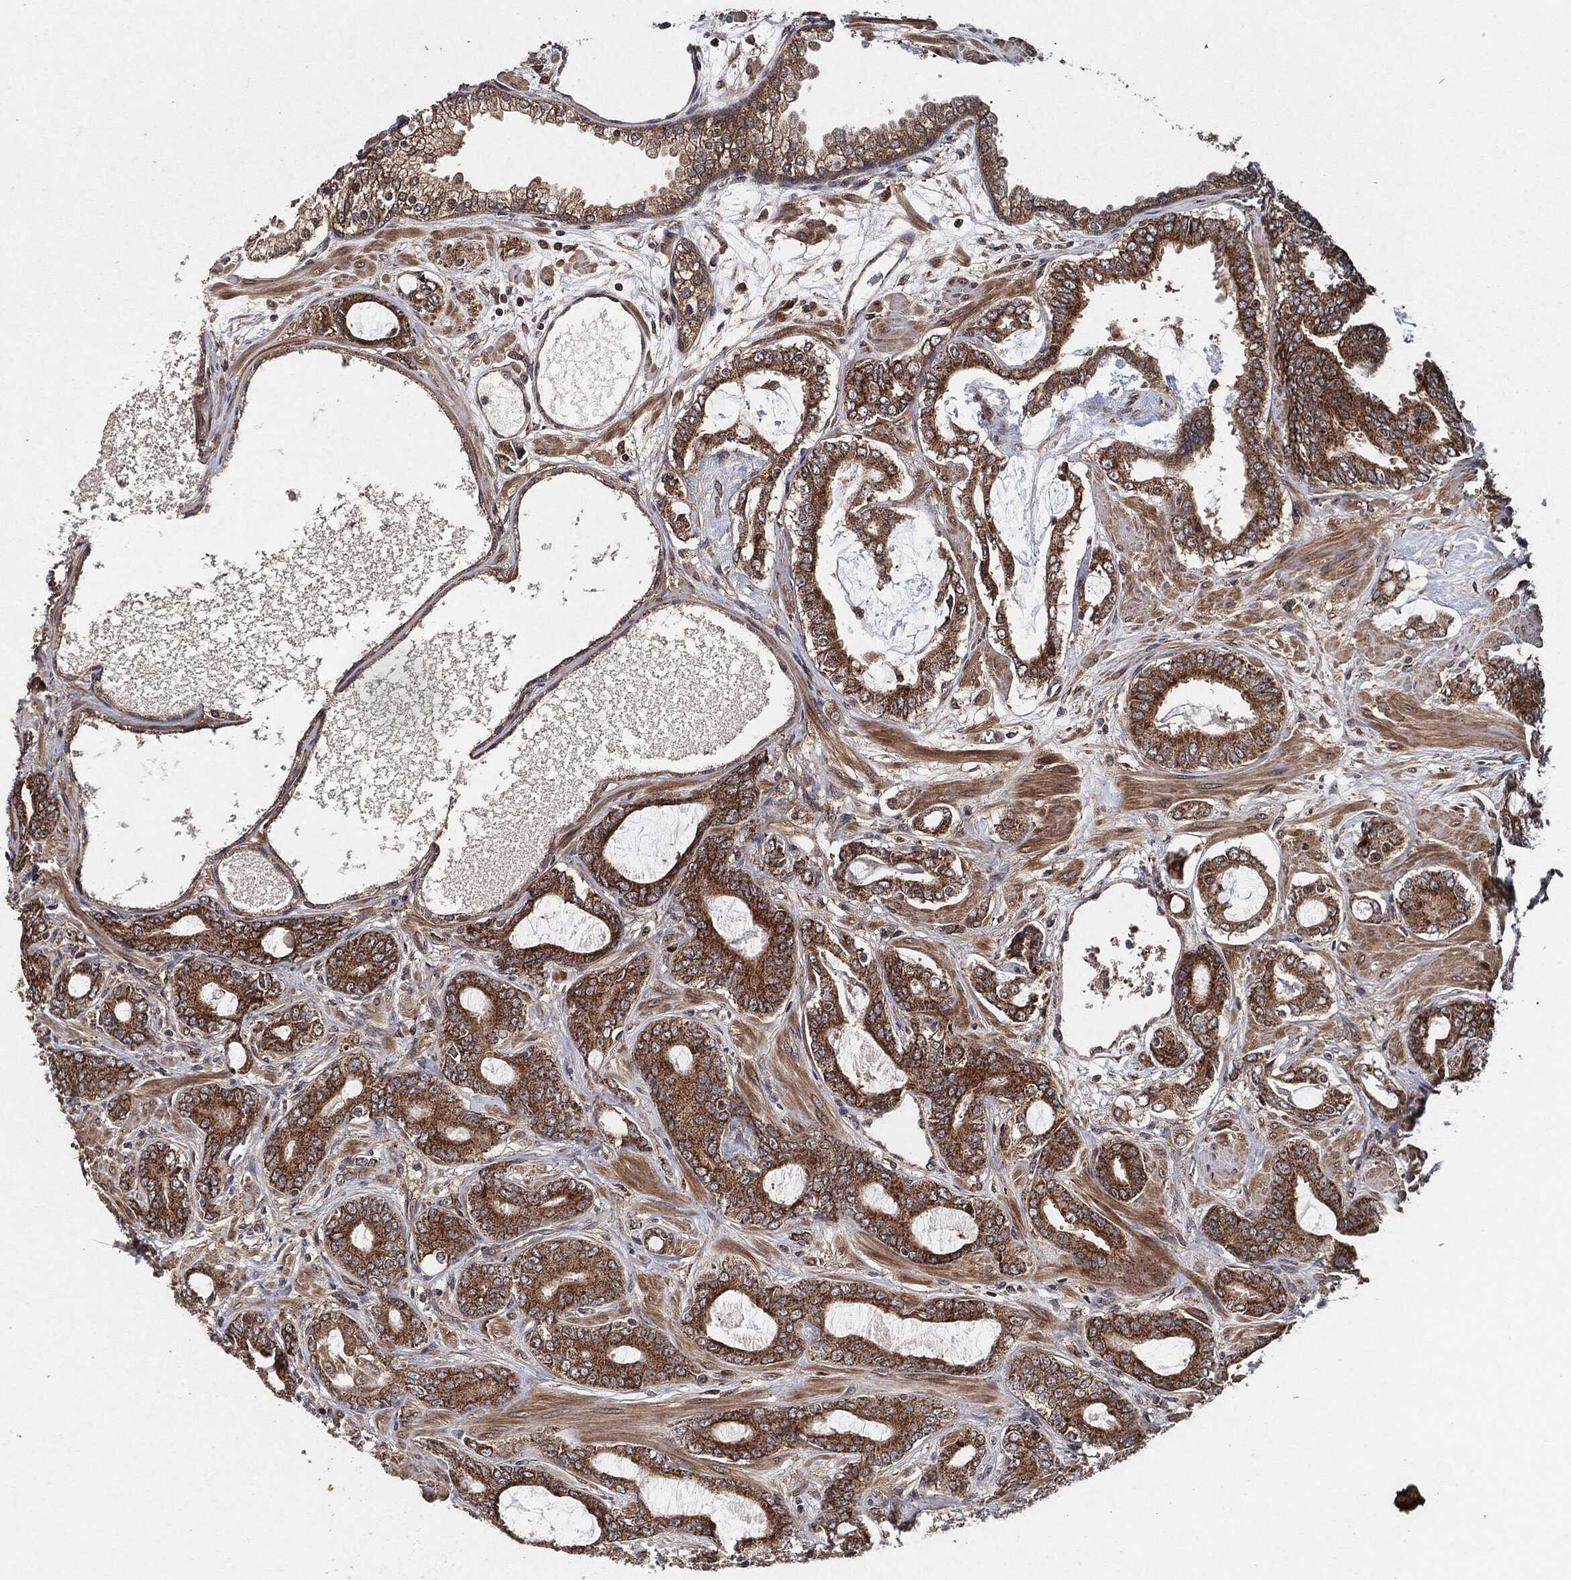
{"staining": {"intensity": "strong", "quantity": ">75%", "location": "cytoplasmic/membranous"}, "tissue": "prostate cancer", "cell_type": "Tumor cells", "image_type": "cancer", "snomed": [{"axis": "morphology", "description": "Adenocarcinoma, NOS"}, {"axis": "topography", "description": "Prostate"}], "caption": "The micrograph demonstrates immunohistochemical staining of prostate cancer. There is strong cytoplasmic/membranous expression is present in about >75% of tumor cells. (Stains: DAB (3,3'-diaminobenzidine) in brown, nuclei in blue, Microscopy: brightfield microscopy at high magnification).", "gene": "BCAR1", "patient": {"sex": "male", "age": 55}}